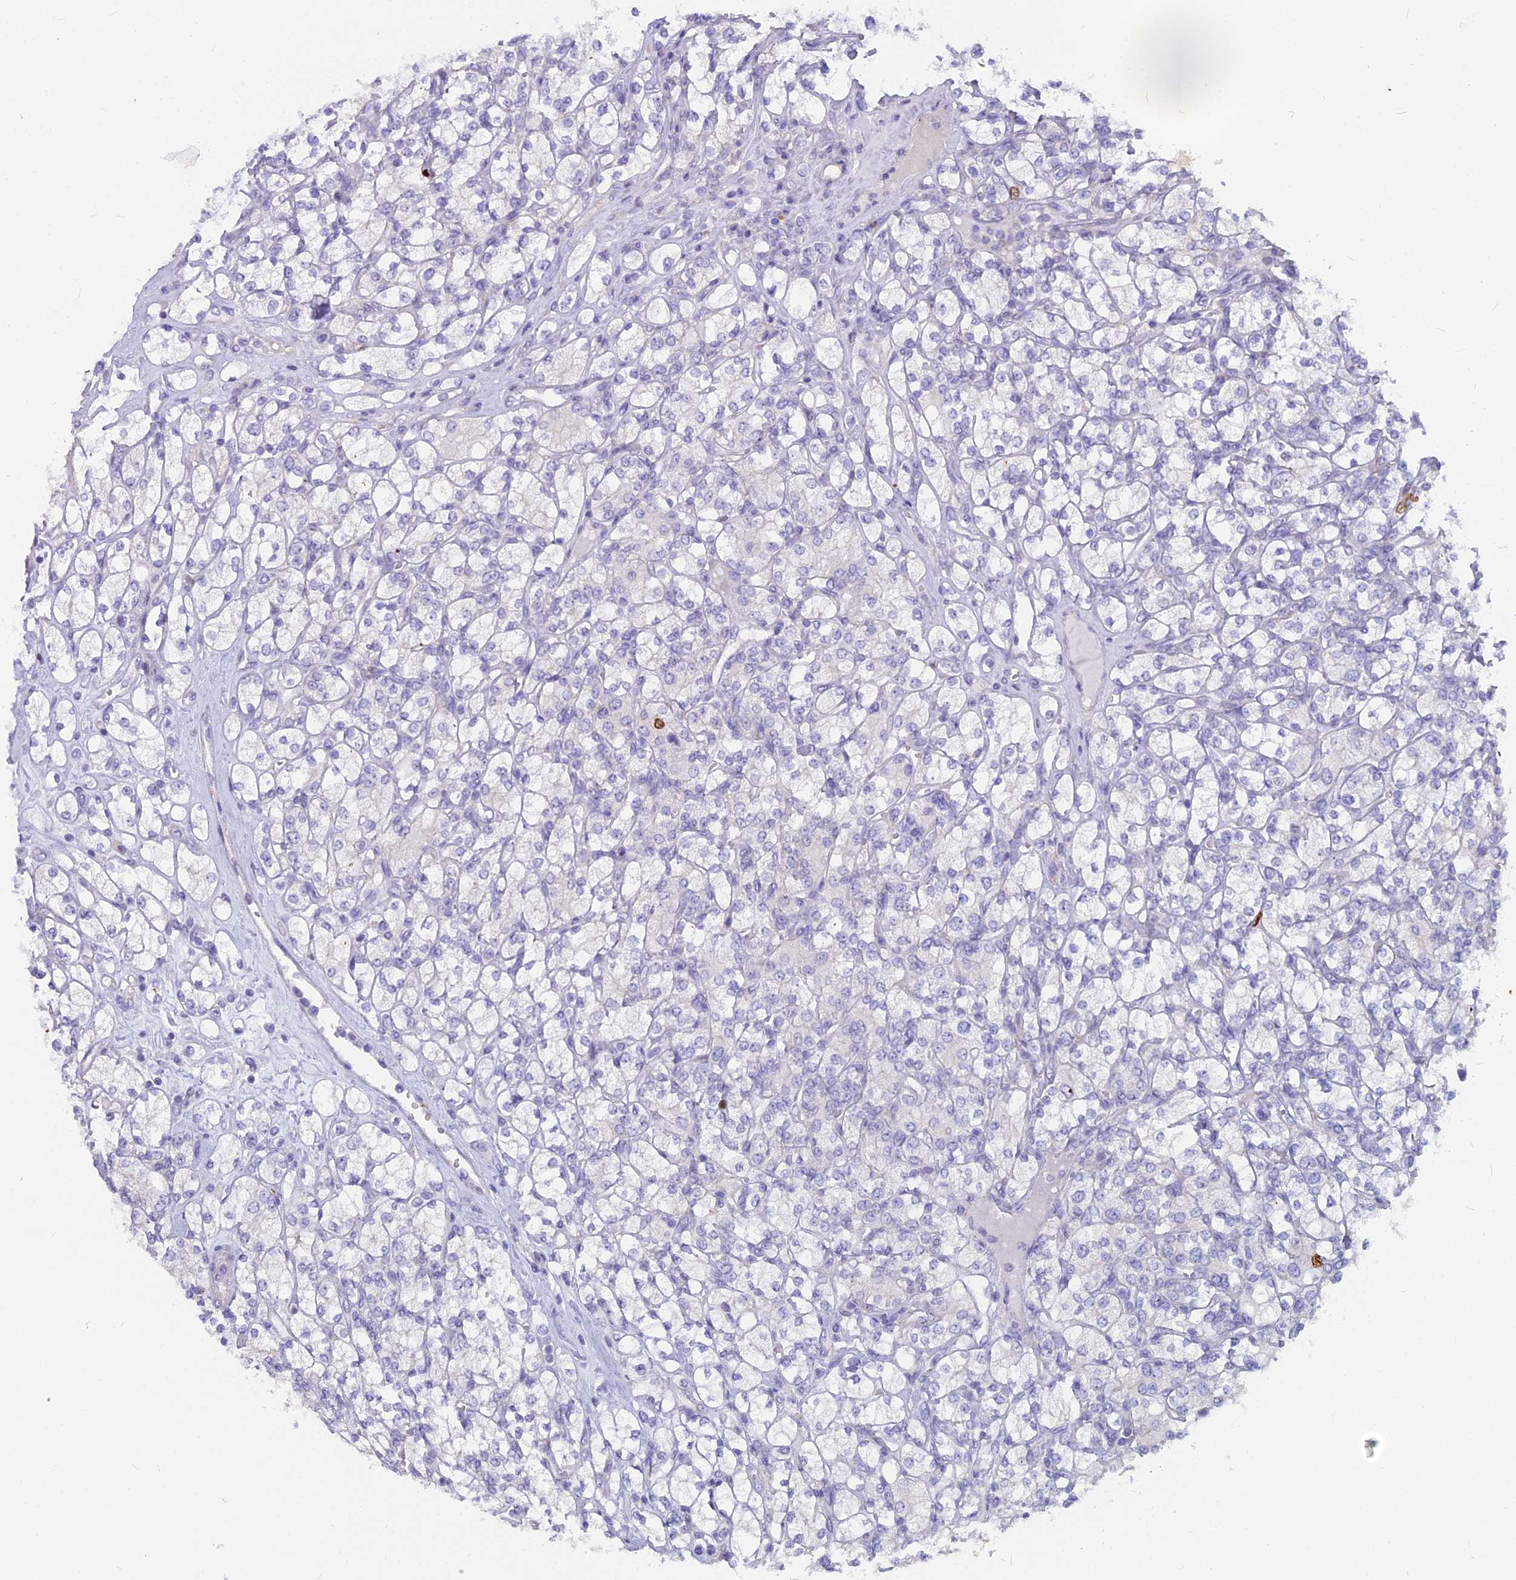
{"staining": {"intensity": "negative", "quantity": "none", "location": "none"}, "tissue": "renal cancer", "cell_type": "Tumor cells", "image_type": "cancer", "snomed": [{"axis": "morphology", "description": "Adenocarcinoma, NOS"}, {"axis": "topography", "description": "Kidney"}], "caption": "IHC of renal adenocarcinoma displays no positivity in tumor cells.", "gene": "NUSAP1", "patient": {"sex": "male", "age": 77}}